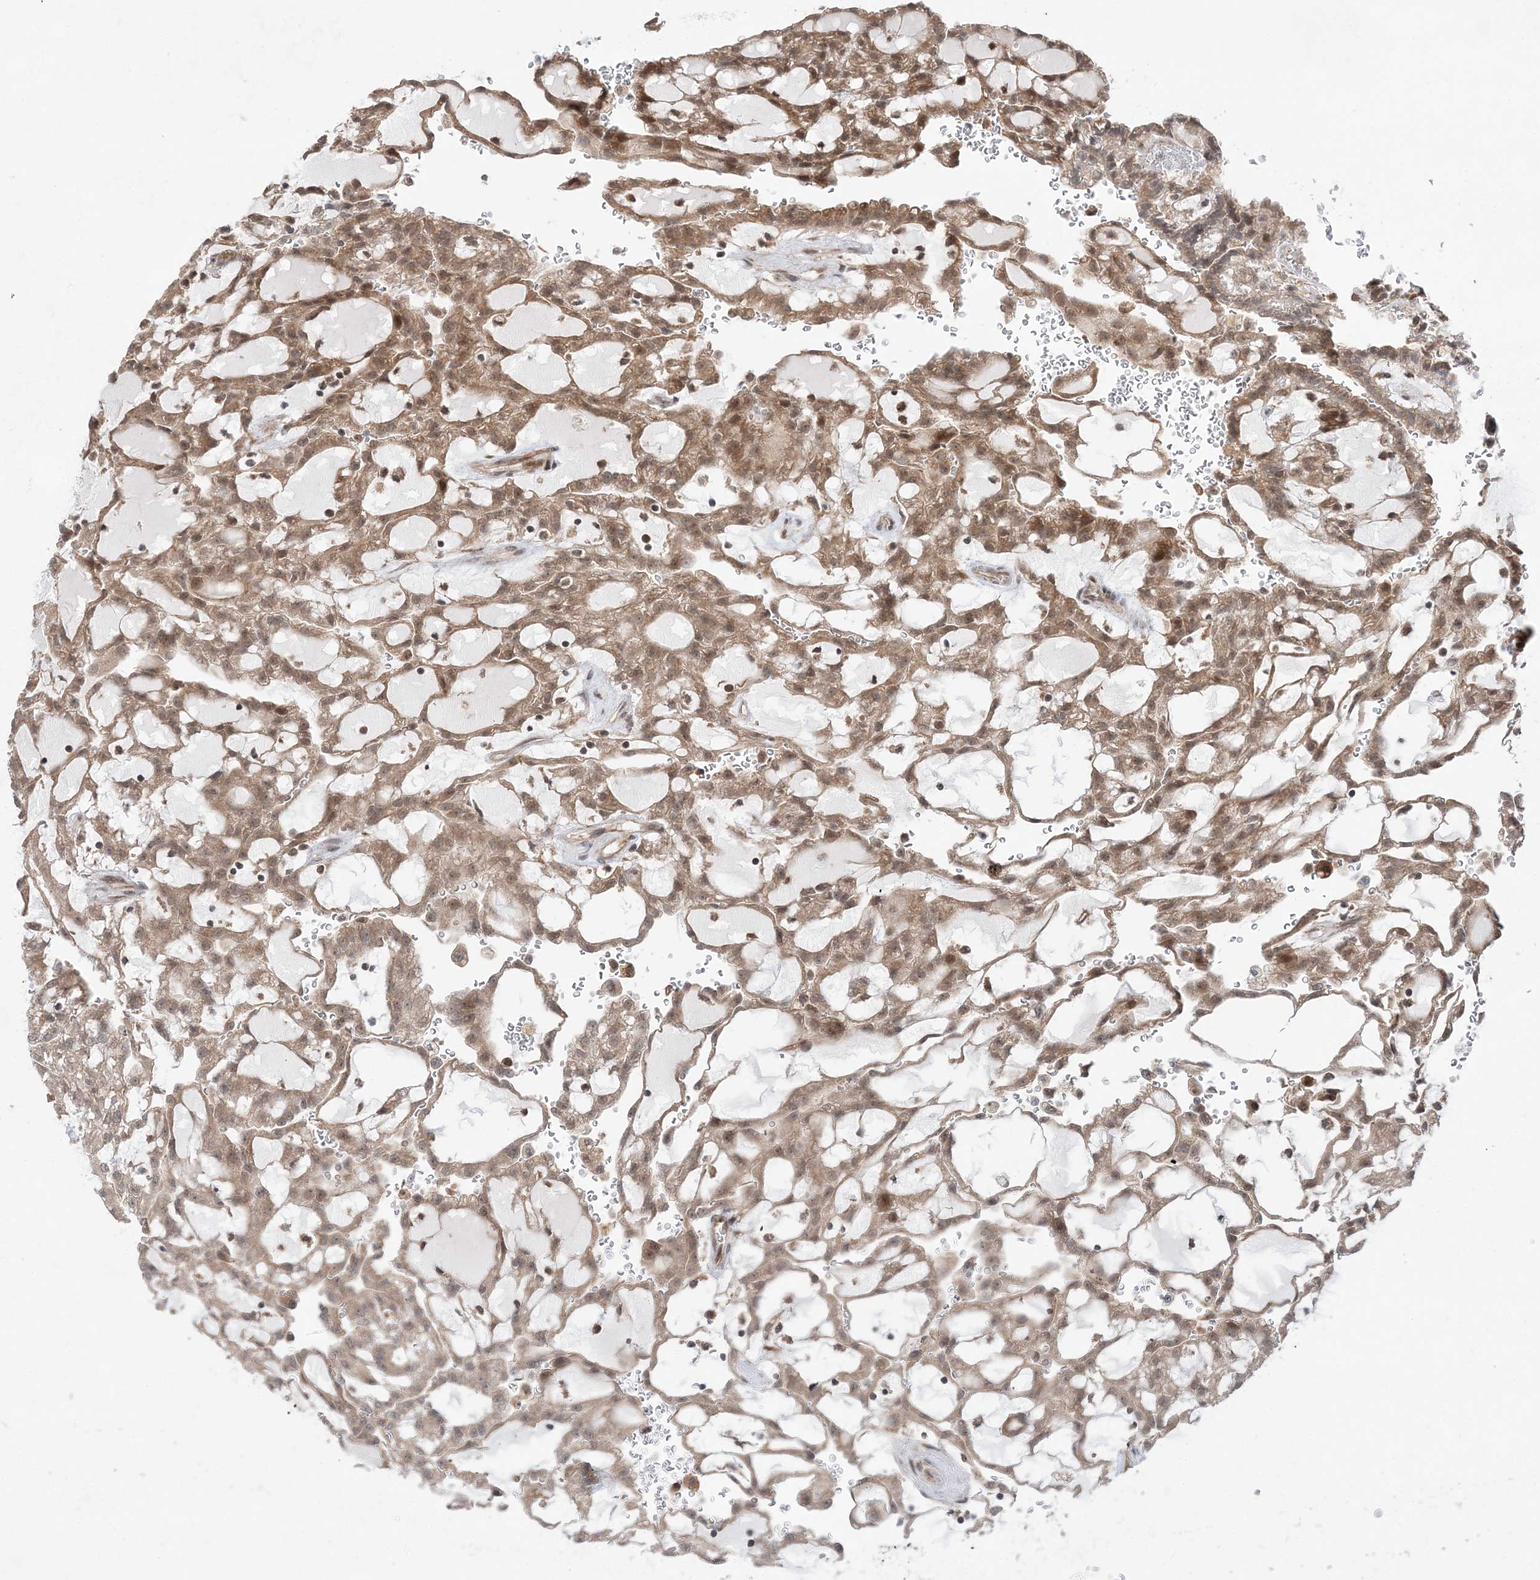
{"staining": {"intensity": "moderate", "quantity": "25%-75%", "location": "cytoplasmic/membranous,nuclear"}, "tissue": "renal cancer", "cell_type": "Tumor cells", "image_type": "cancer", "snomed": [{"axis": "morphology", "description": "Adenocarcinoma, NOS"}, {"axis": "topography", "description": "Kidney"}], "caption": "Moderate cytoplasmic/membranous and nuclear positivity is seen in about 25%-75% of tumor cells in renal cancer (adenocarcinoma).", "gene": "ANAPC15", "patient": {"sex": "male", "age": 63}}